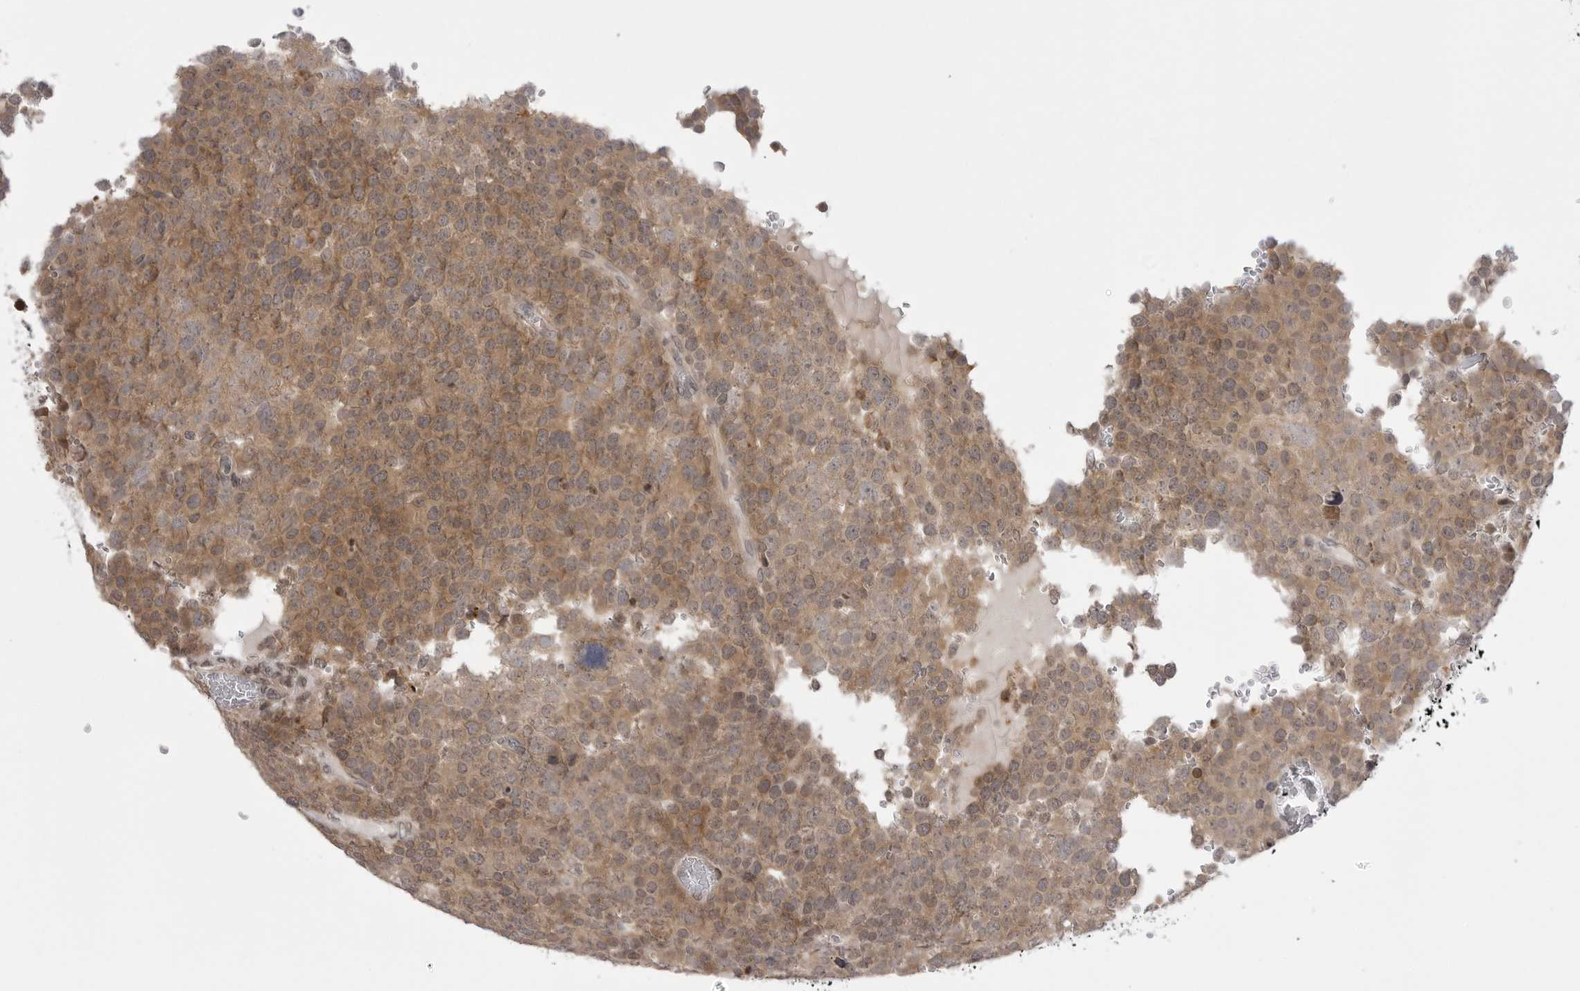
{"staining": {"intensity": "moderate", "quantity": ">75%", "location": "cytoplasmic/membranous"}, "tissue": "testis cancer", "cell_type": "Tumor cells", "image_type": "cancer", "snomed": [{"axis": "morphology", "description": "Seminoma, NOS"}, {"axis": "topography", "description": "Testis"}], "caption": "A brown stain shows moderate cytoplasmic/membranous positivity of a protein in testis cancer (seminoma) tumor cells.", "gene": "PTK2B", "patient": {"sex": "male", "age": 71}}